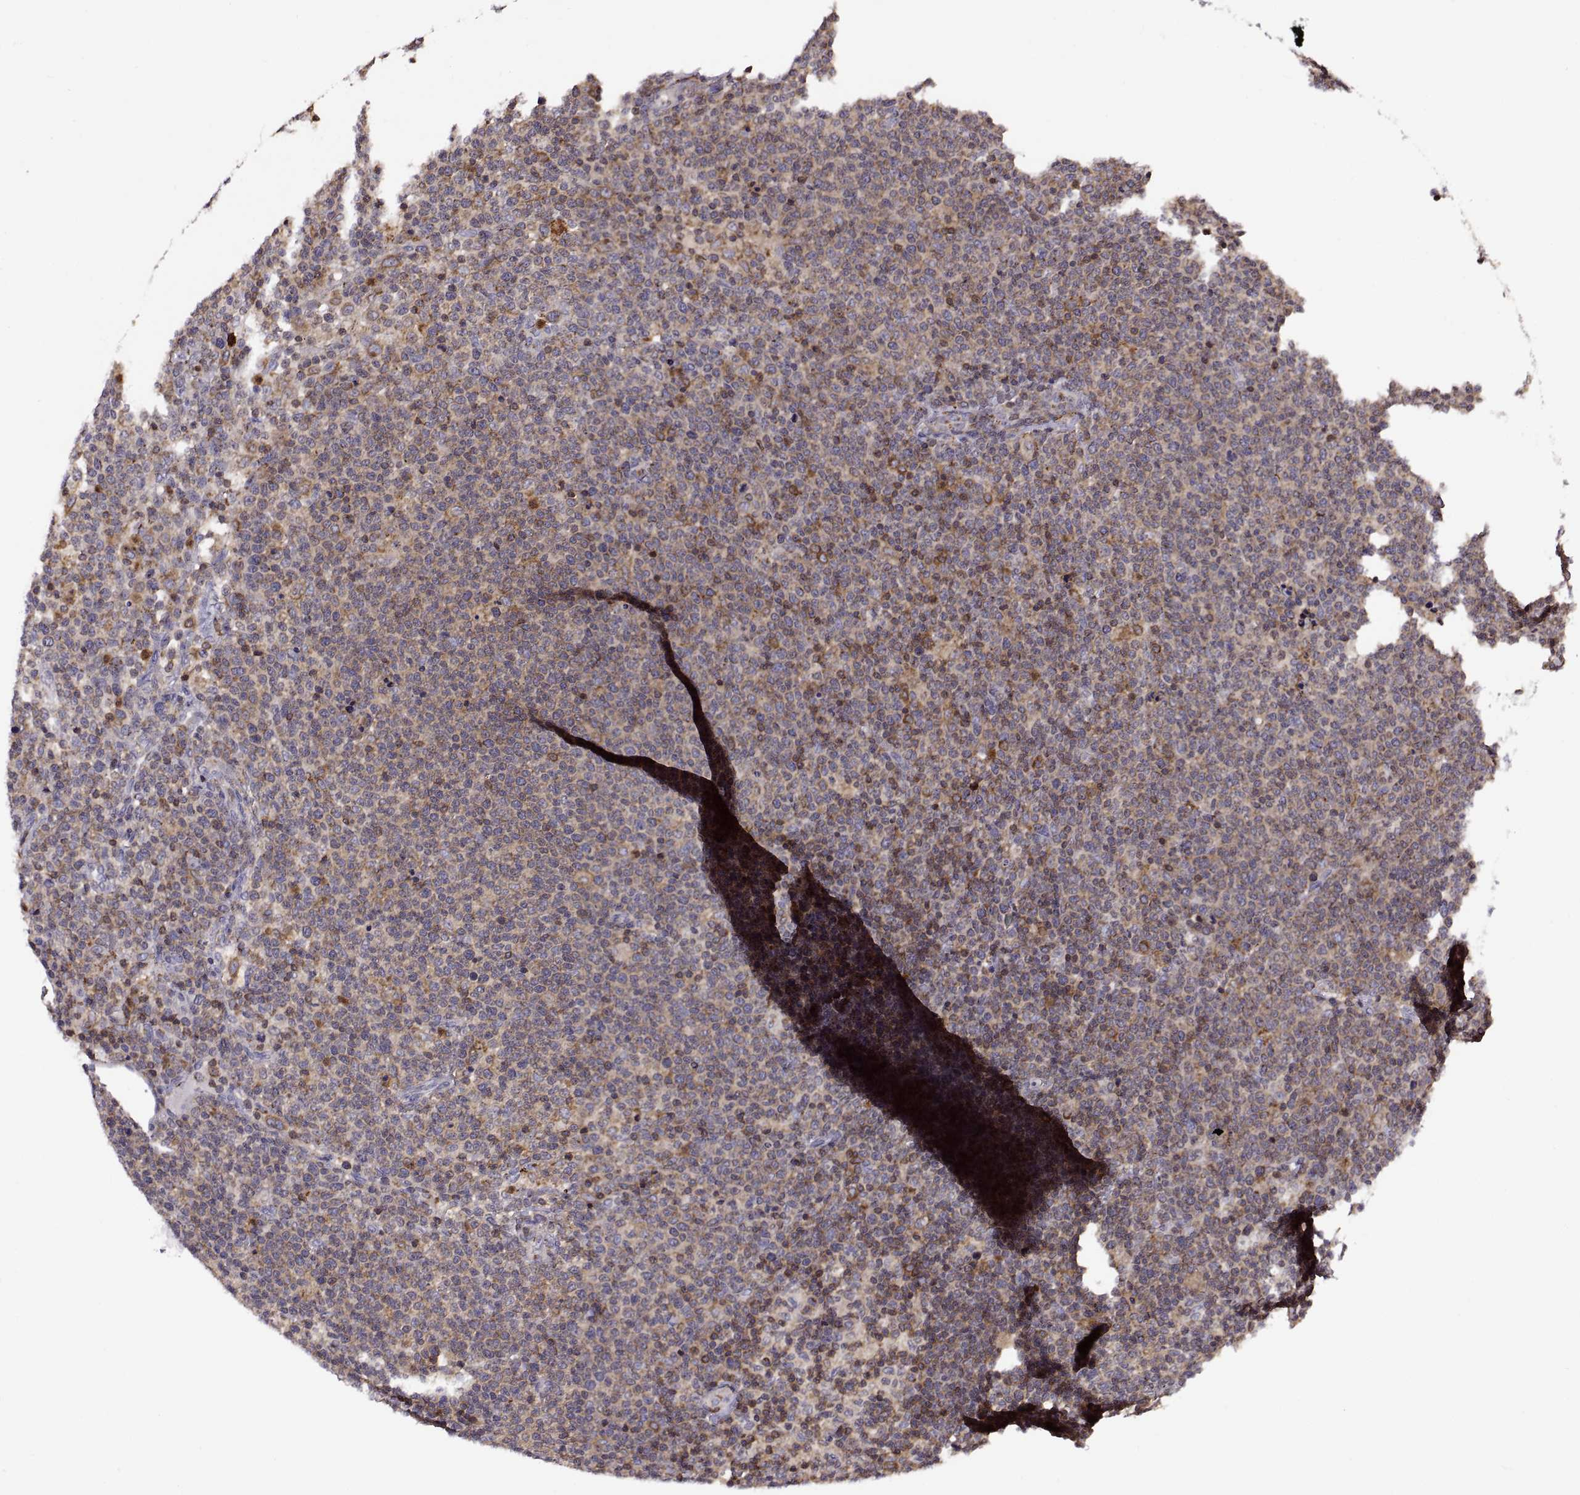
{"staining": {"intensity": "moderate", "quantity": ">75%", "location": "cytoplasmic/membranous"}, "tissue": "lymphoma", "cell_type": "Tumor cells", "image_type": "cancer", "snomed": [{"axis": "morphology", "description": "Malignant lymphoma, non-Hodgkin's type, High grade"}, {"axis": "topography", "description": "Lymph node"}], "caption": "Tumor cells show medium levels of moderate cytoplasmic/membranous expression in about >75% of cells in human lymphoma. The staining is performed using DAB brown chromogen to label protein expression. The nuclei are counter-stained blue using hematoxylin.", "gene": "ACAP1", "patient": {"sex": "male", "age": 61}}